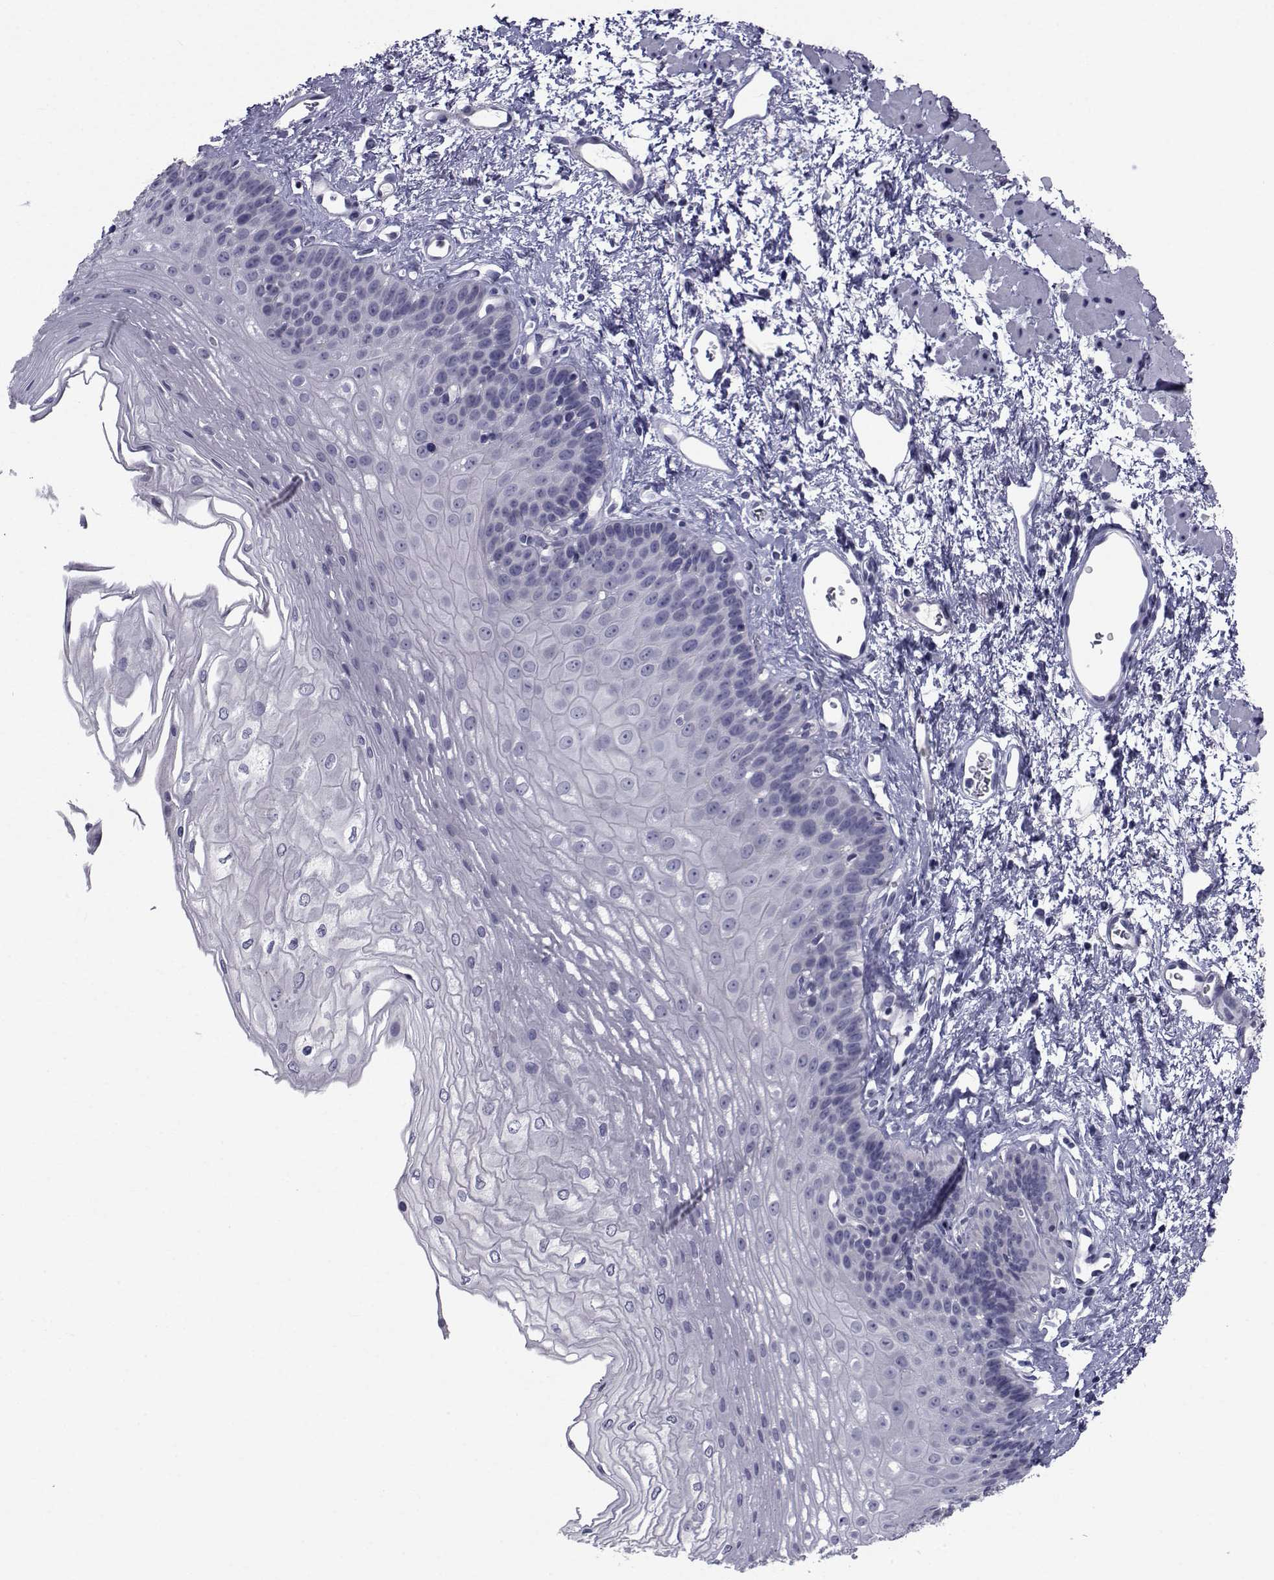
{"staining": {"intensity": "negative", "quantity": "none", "location": "none"}, "tissue": "esophagus", "cell_type": "Squamous epithelial cells", "image_type": "normal", "snomed": [{"axis": "morphology", "description": "Normal tissue, NOS"}, {"axis": "topography", "description": "Esophagus"}], "caption": "Squamous epithelial cells show no significant protein positivity in unremarkable esophagus. The staining is performed using DAB (3,3'-diaminobenzidine) brown chromogen with nuclei counter-stained in using hematoxylin.", "gene": "CHRNA1", "patient": {"sex": "female", "age": 62}}